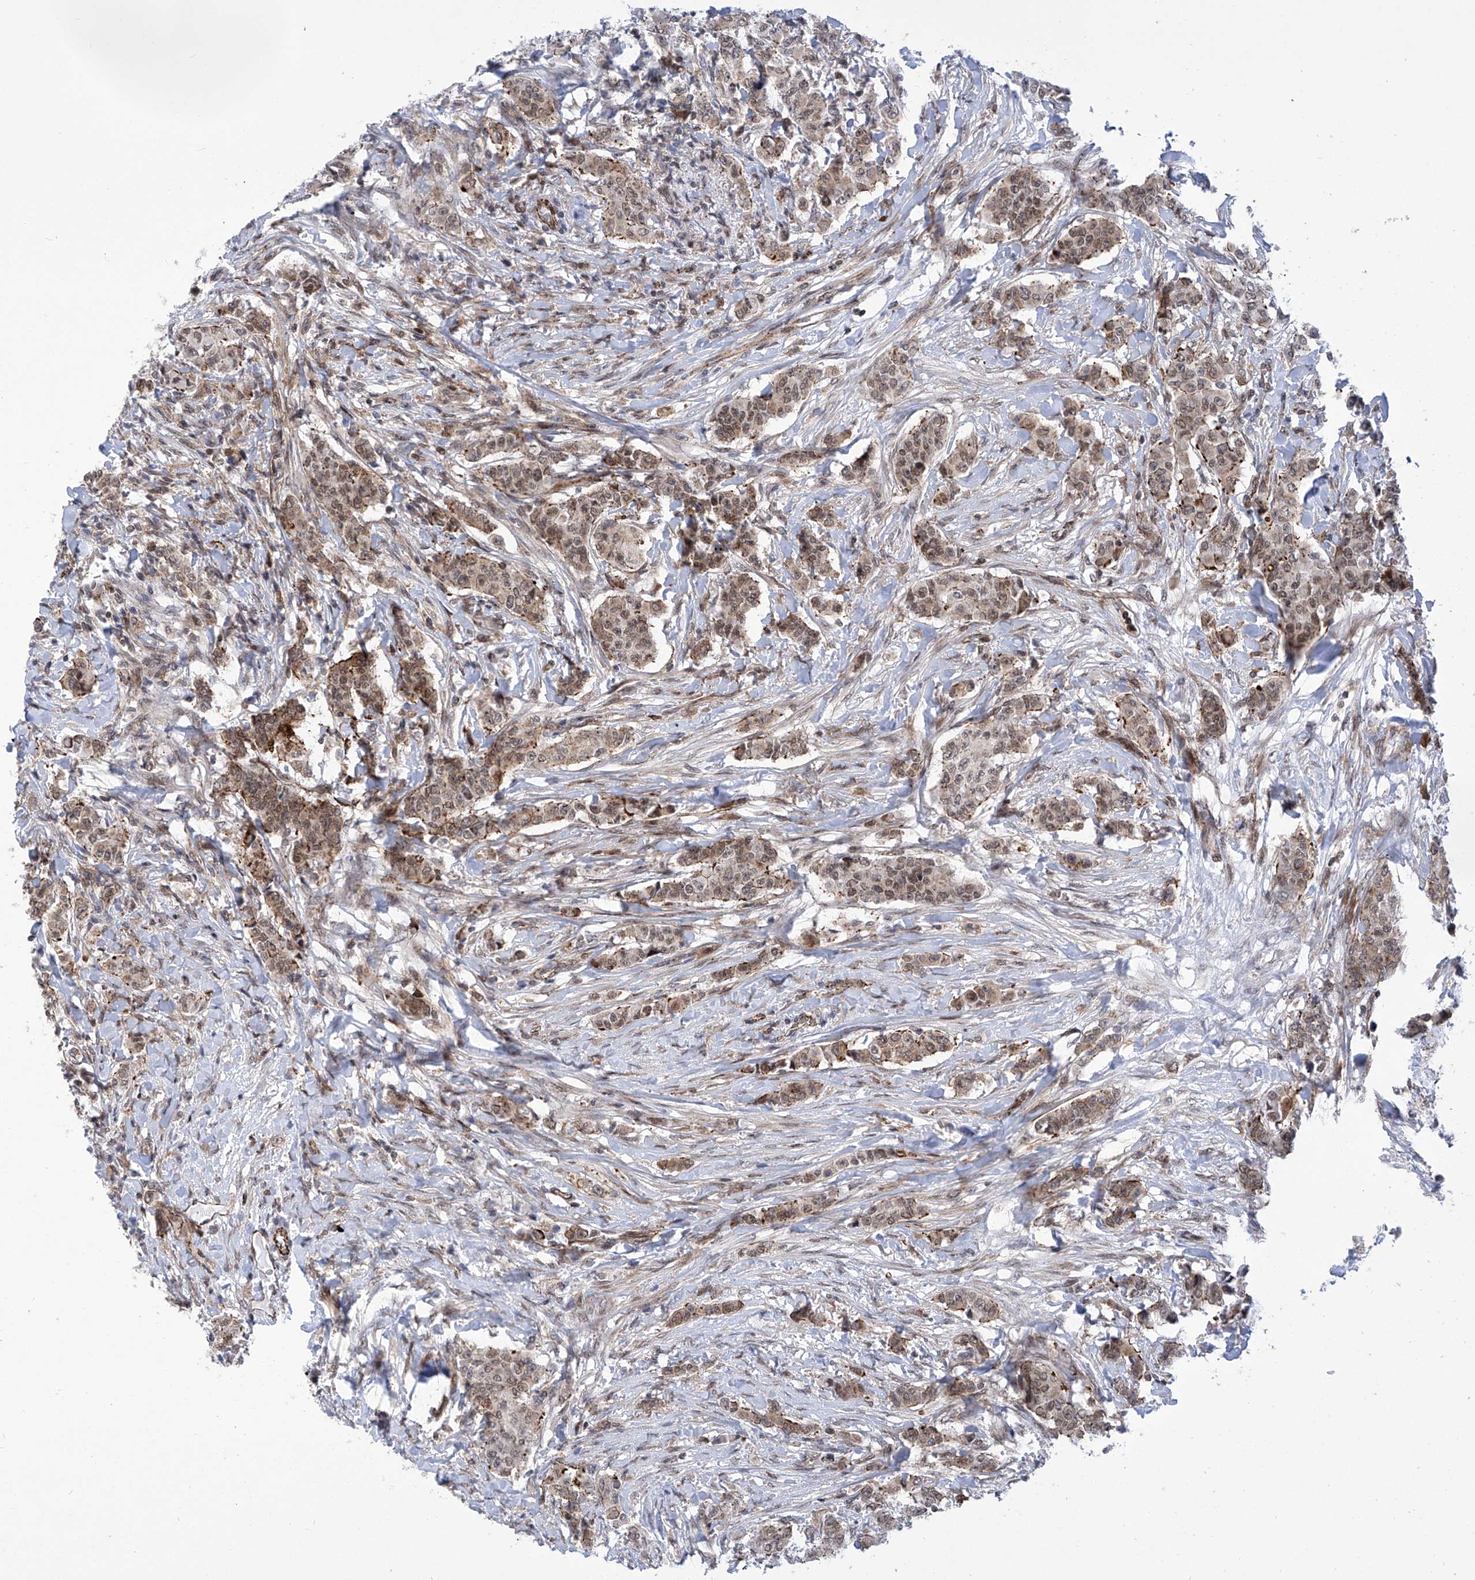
{"staining": {"intensity": "moderate", "quantity": ">75%", "location": "cytoplasmic/membranous,nuclear"}, "tissue": "breast cancer", "cell_type": "Tumor cells", "image_type": "cancer", "snomed": [{"axis": "morphology", "description": "Duct carcinoma"}, {"axis": "topography", "description": "Breast"}], "caption": "Breast cancer (intraductal carcinoma) stained with immunohistochemistry displays moderate cytoplasmic/membranous and nuclear expression in about >75% of tumor cells.", "gene": "CEP290", "patient": {"sex": "female", "age": 40}}